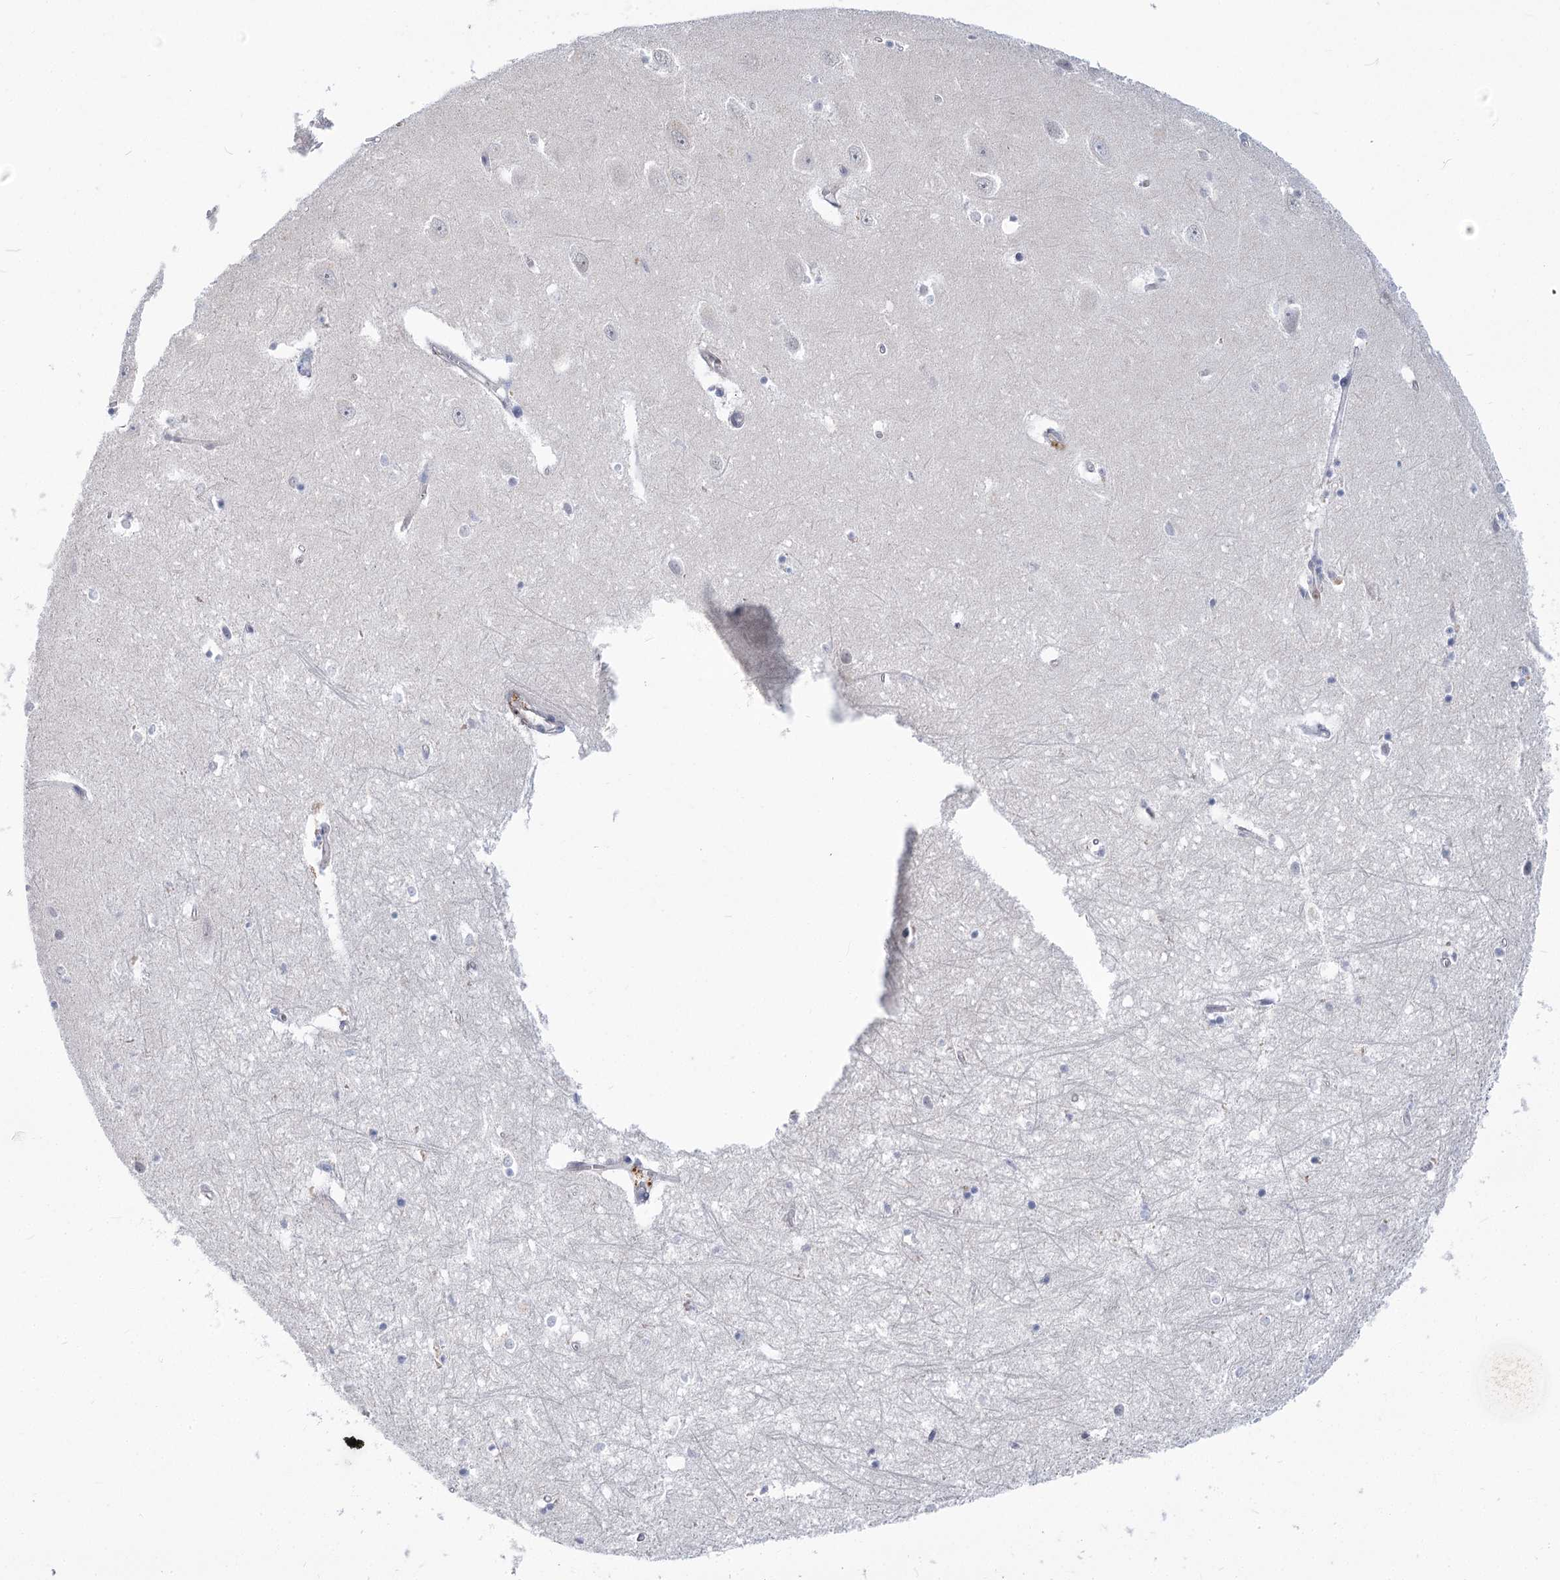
{"staining": {"intensity": "negative", "quantity": "none", "location": "none"}, "tissue": "hippocampus", "cell_type": "Glial cells", "image_type": "normal", "snomed": [{"axis": "morphology", "description": "Normal tissue, NOS"}, {"axis": "topography", "description": "Hippocampus"}], "caption": "The image displays no staining of glial cells in benign hippocampus.", "gene": "THAP6", "patient": {"sex": "female", "age": 64}}